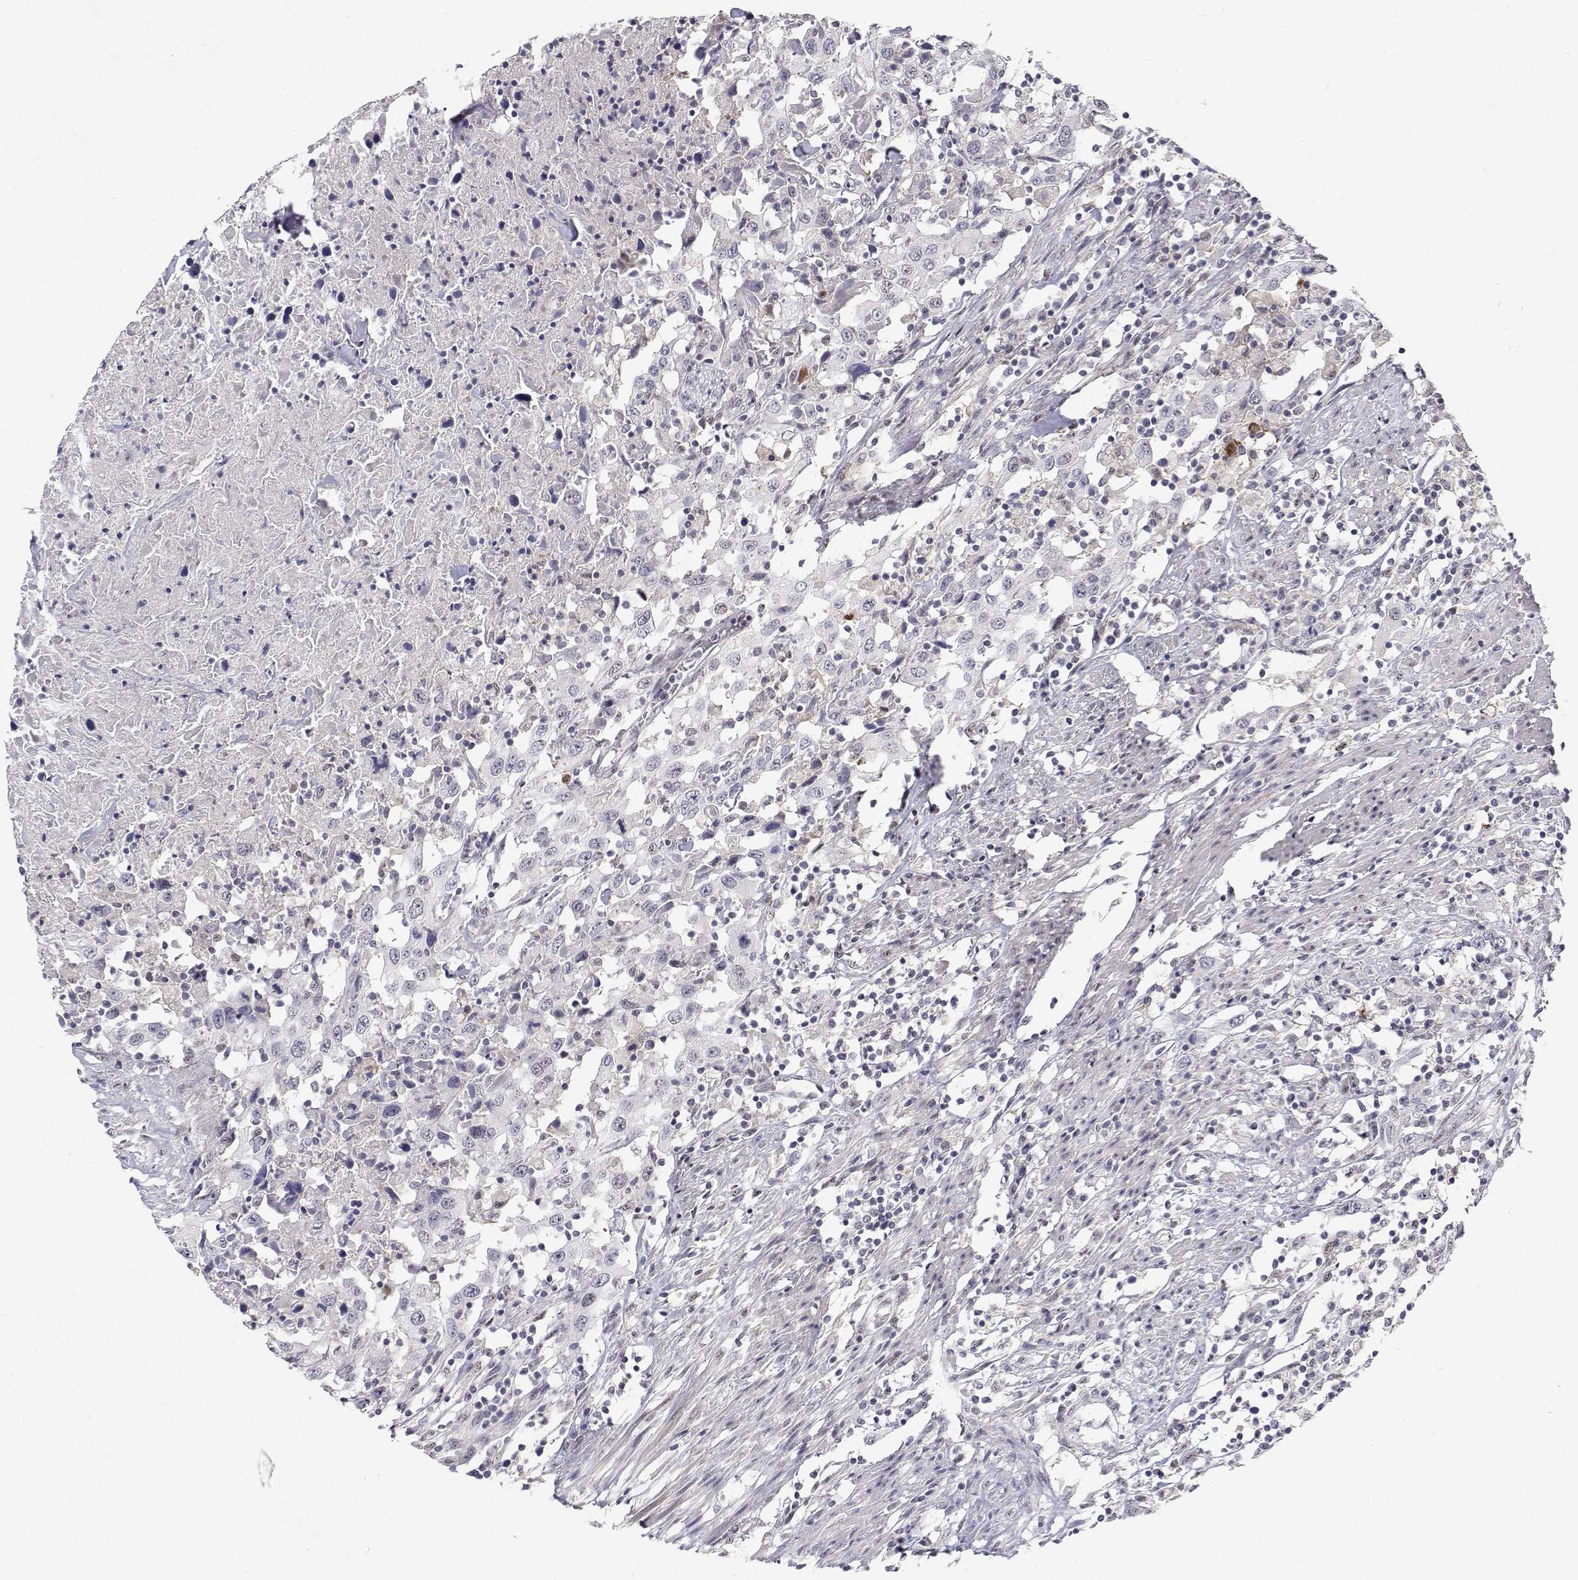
{"staining": {"intensity": "negative", "quantity": "none", "location": "none"}, "tissue": "urothelial cancer", "cell_type": "Tumor cells", "image_type": "cancer", "snomed": [{"axis": "morphology", "description": "Urothelial carcinoma, High grade"}, {"axis": "topography", "description": "Urinary bladder"}], "caption": "Immunohistochemistry of urothelial cancer displays no expression in tumor cells.", "gene": "MYPN", "patient": {"sex": "male", "age": 61}}